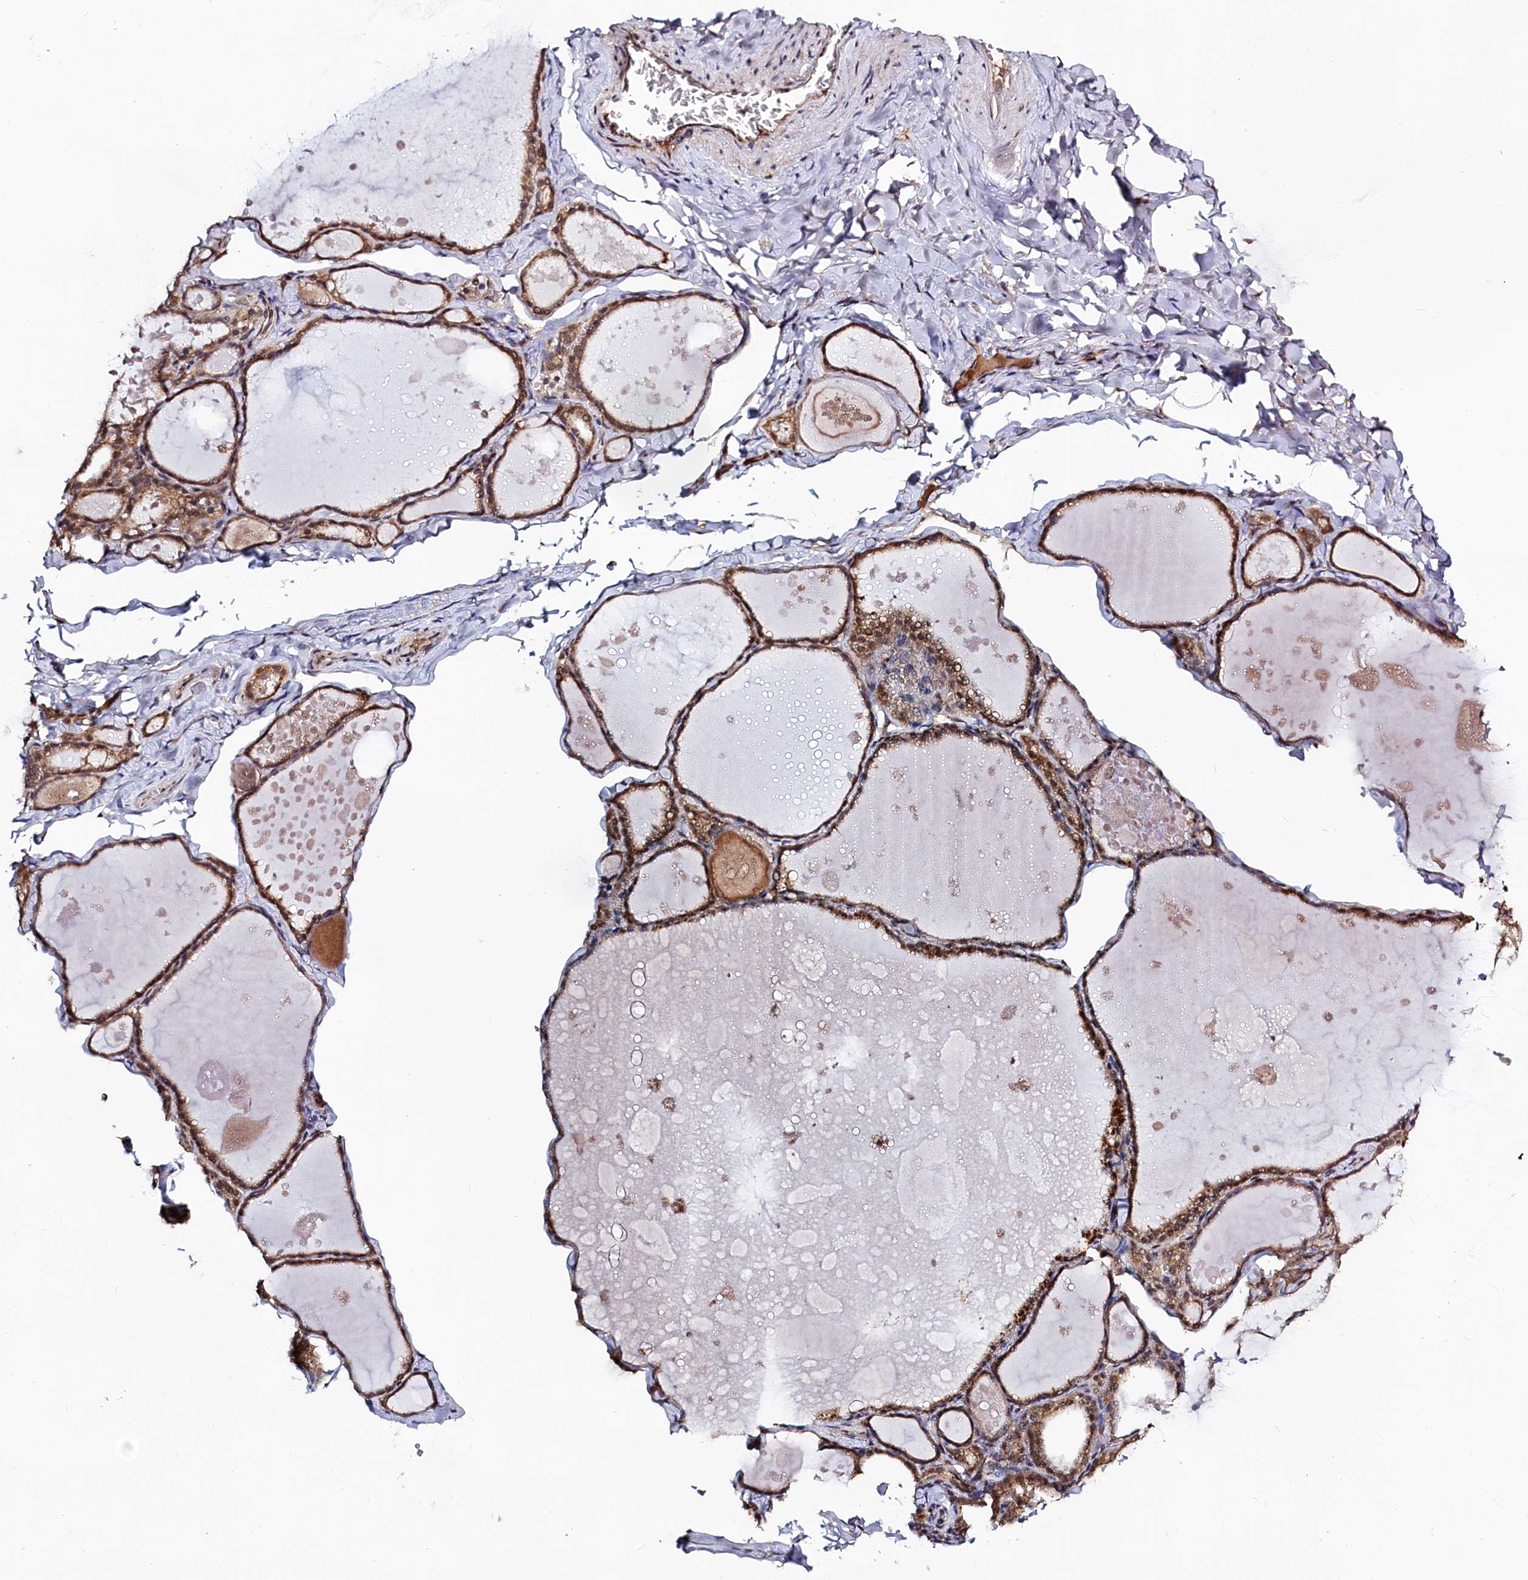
{"staining": {"intensity": "moderate", "quantity": ">75%", "location": "cytoplasmic/membranous,nuclear"}, "tissue": "thyroid gland", "cell_type": "Glandular cells", "image_type": "normal", "snomed": [{"axis": "morphology", "description": "Normal tissue, NOS"}, {"axis": "topography", "description": "Thyroid gland"}], "caption": "Unremarkable thyroid gland reveals moderate cytoplasmic/membranous,nuclear expression in approximately >75% of glandular cells, visualized by immunohistochemistry.", "gene": "SEC24C", "patient": {"sex": "male", "age": 56}}